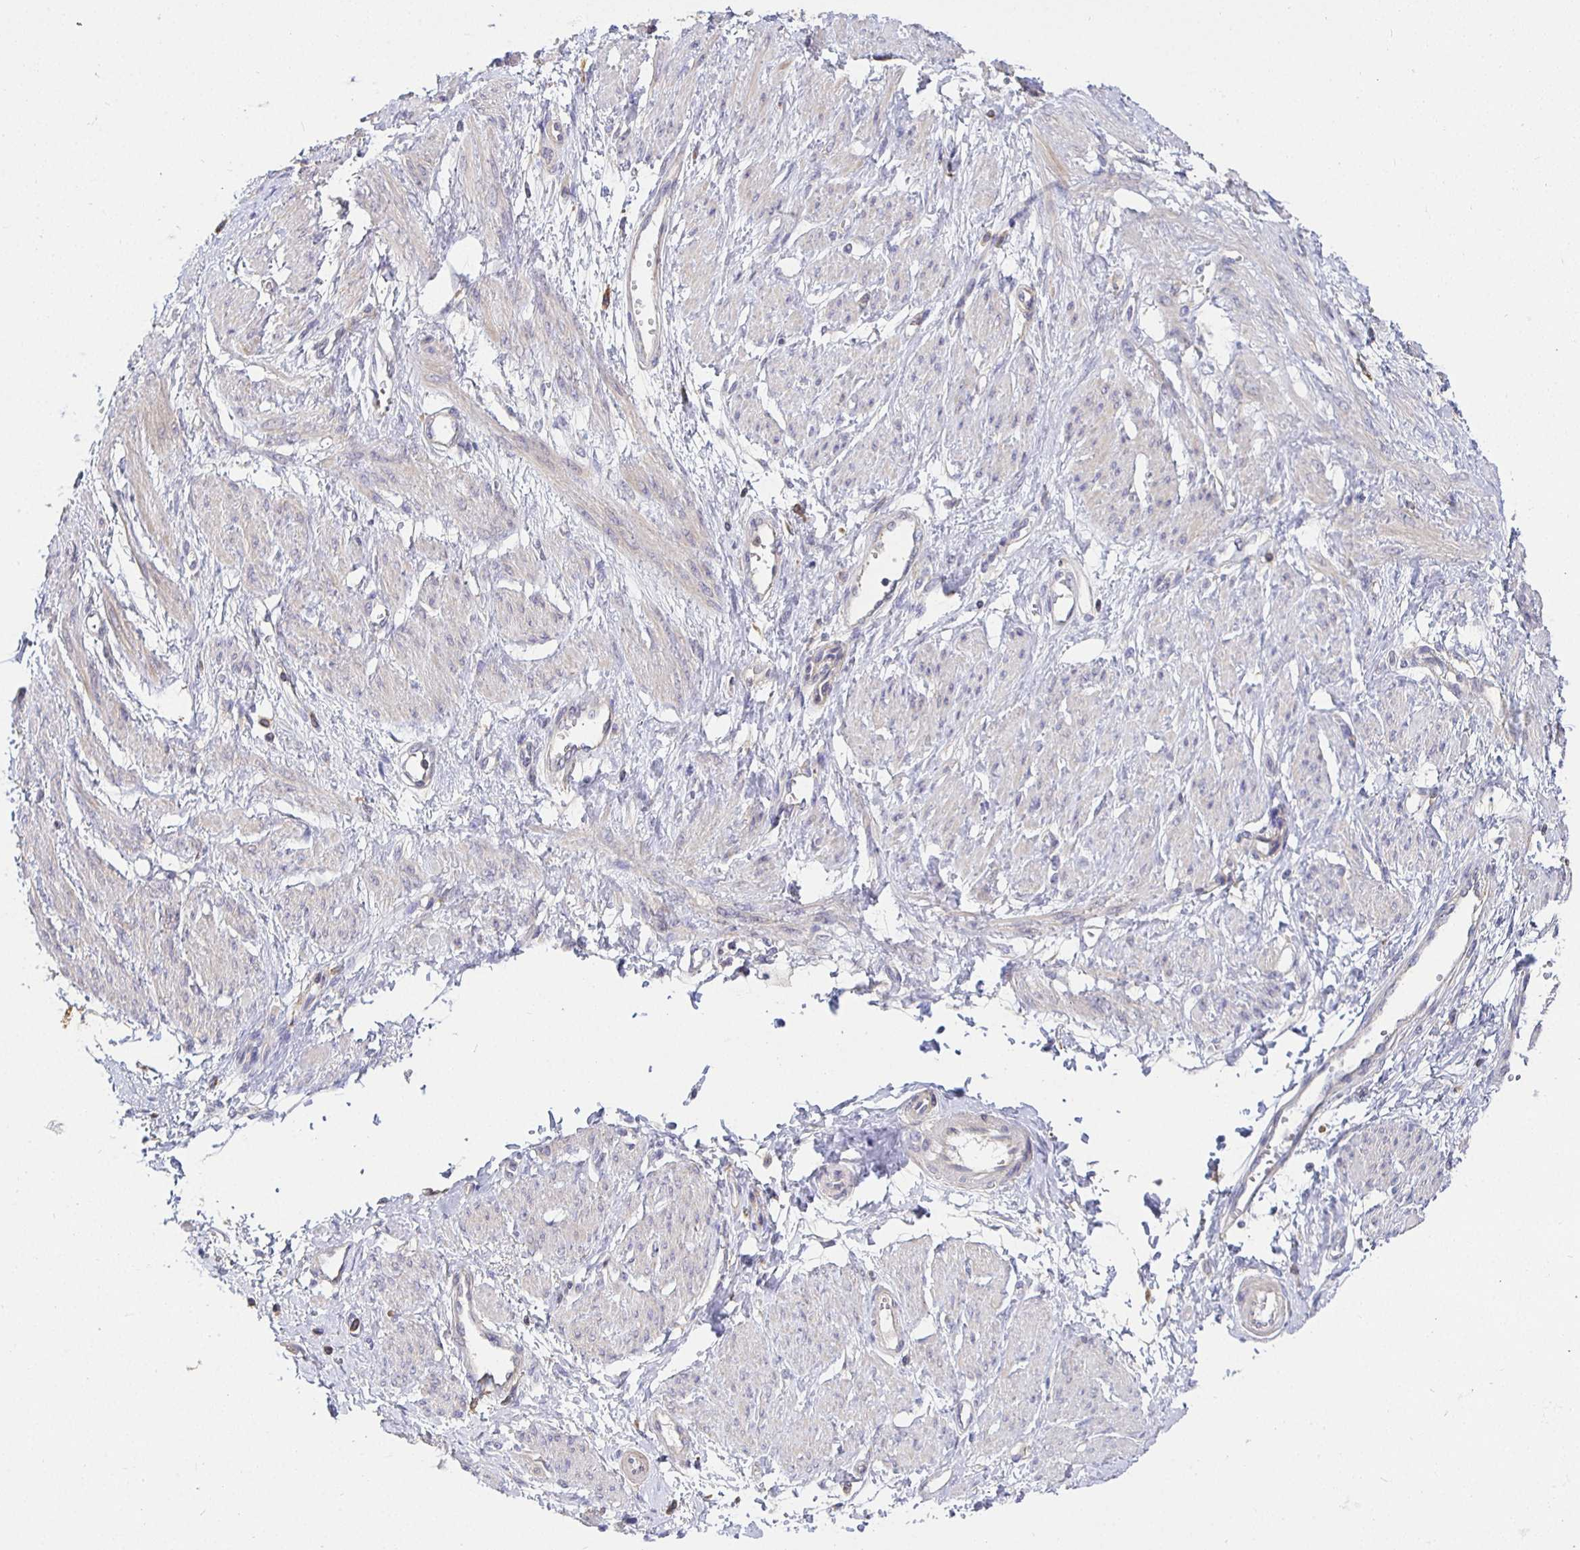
{"staining": {"intensity": "negative", "quantity": "none", "location": "none"}, "tissue": "smooth muscle", "cell_type": "Smooth muscle cells", "image_type": "normal", "snomed": [{"axis": "morphology", "description": "Normal tissue, NOS"}, {"axis": "topography", "description": "Smooth muscle"}, {"axis": "topography", "description": "Uterus"}], "caption": "This is a micrograph of immunohistochemistry (IHC) staining of normal smooth muscle, which shows no expression in smooth muscle cells. (IHC, brightfield microscopy, high magnification).", "gene": "ATP6V1F", "patient": {"sex": "female", "age": 39}}